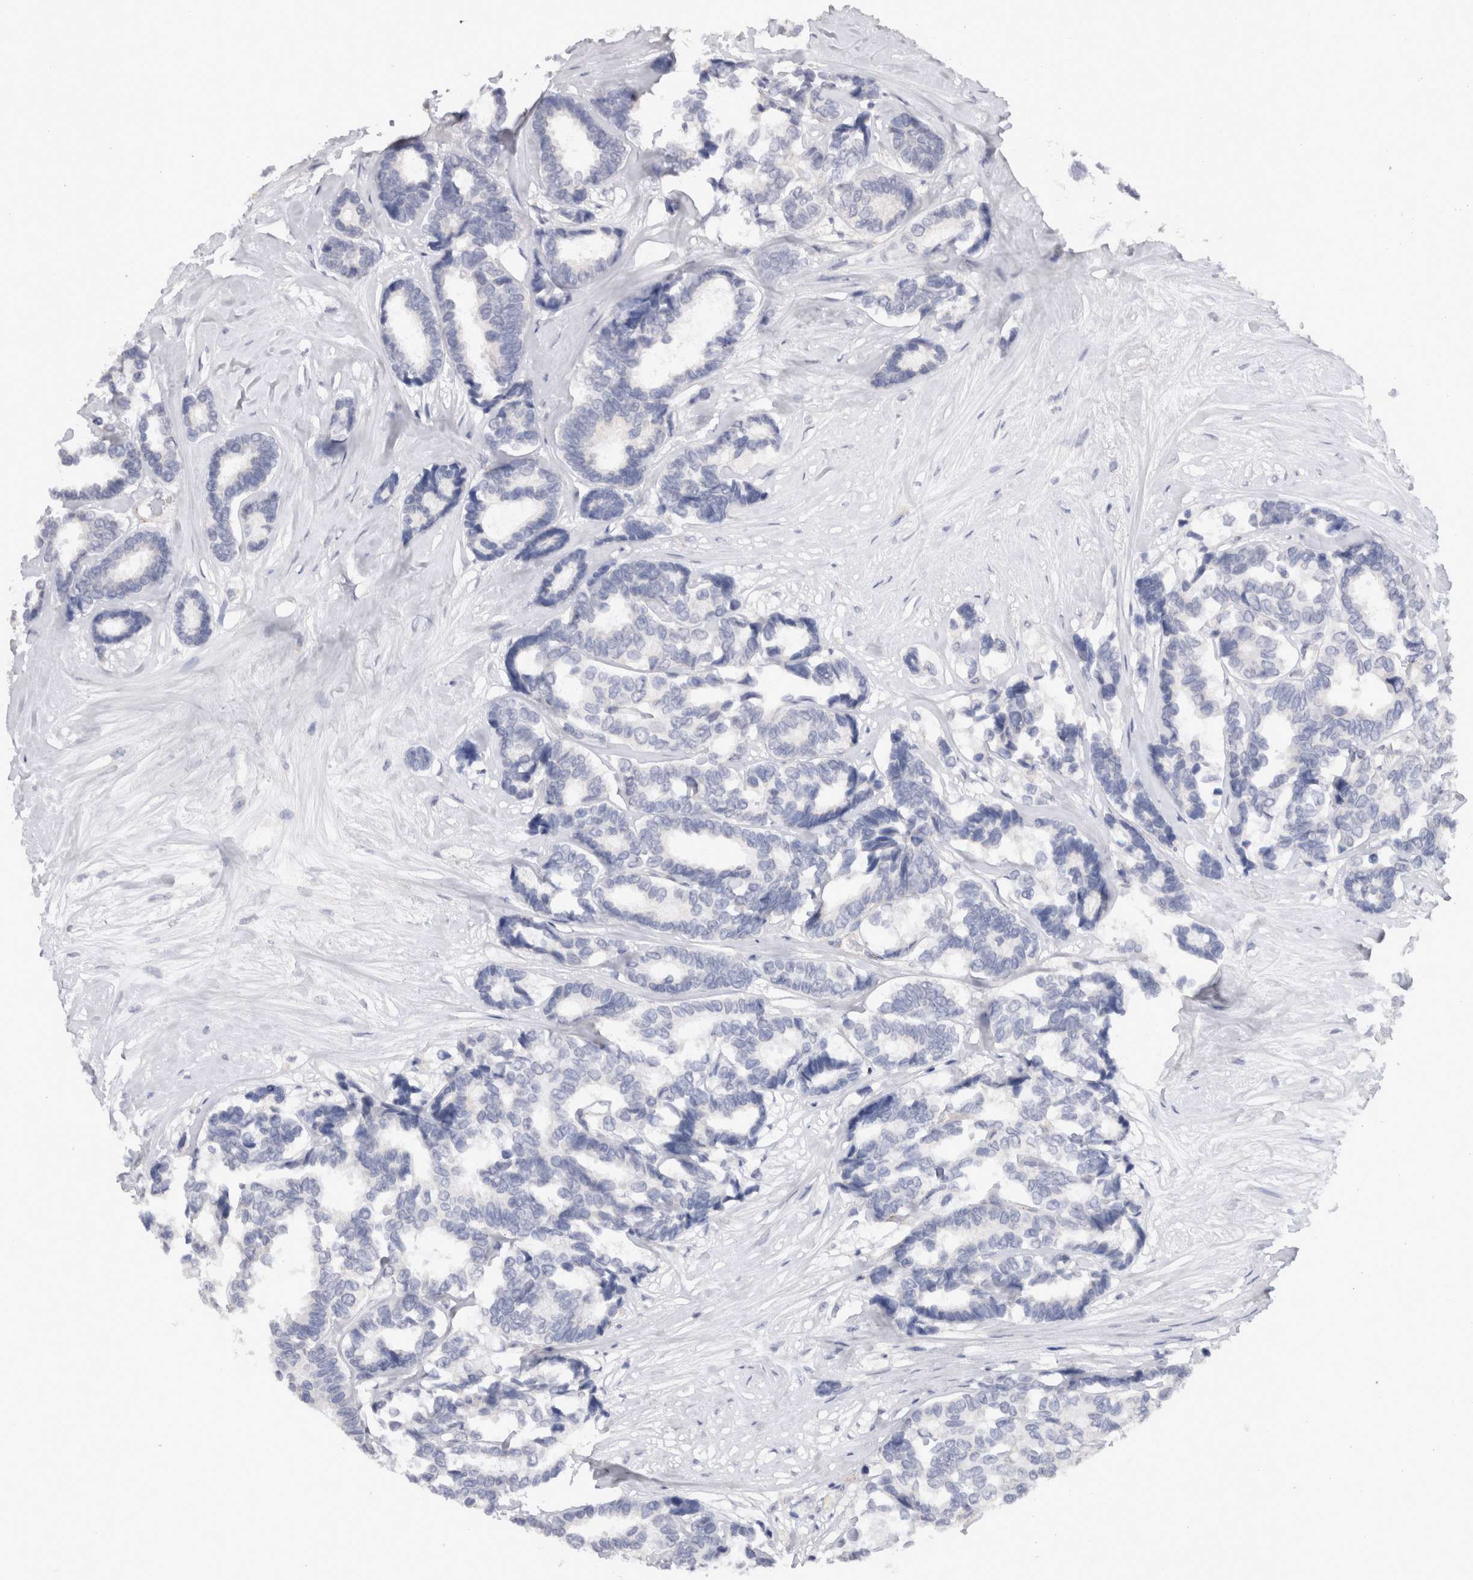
{"staining": {"intensity": "negative", "quantity": "none", "location": "none"}, "tissue": "breast cancer", "cell_type": "Tumor cells", "image_type": "cancer", "snomed": [{"axis": "morphology", "description": "Duct carcinoma"}, {"axis": "topography", "description": "Breast"}], "caption": "Photomicrograph shows no protein positivity in tumor cells of breast cancer tissue.", "gene": "CDH6", "patient": {"sex": "female", "age": 87}}